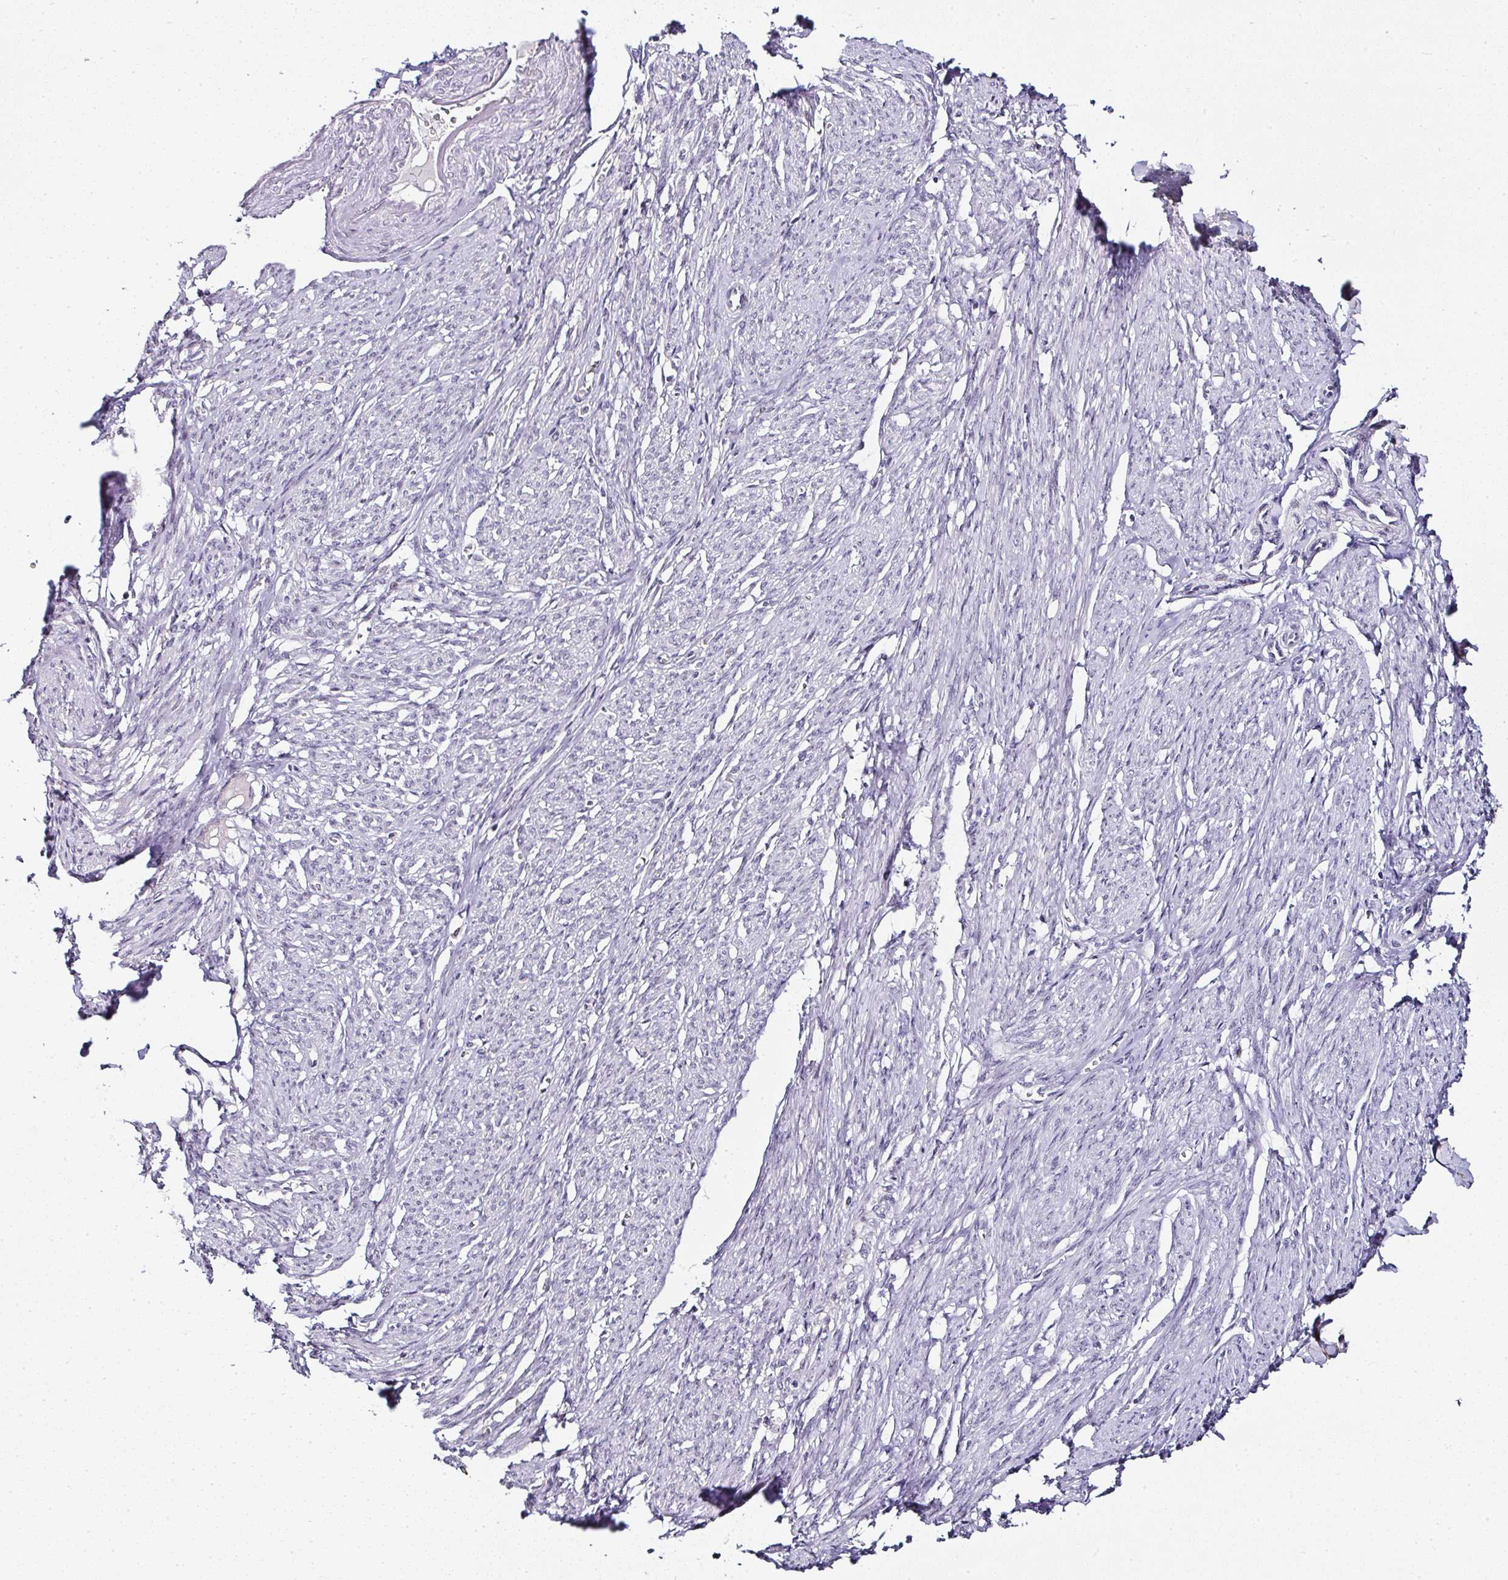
{"staining": {"intensity": "negative", "quantity": "none", "location": "none"}, "tissue": "smooth muscle", "cell_type": "Smooth muscle cells", "image_type": "normal", "snomed": [{"axis": "morphology", "description": "Normal tissue, NOS"}, {"axis": "topography", "description": "Smooth muscle"}], "caption": "A high-resolution image shows immunohistochemistry (IHC) staining of unremarkable smooth muscle, which exhibits no significant expression in smooth muscle cells. (Brightfield microscopy of DAB (3,3'-diaminobenzidine) IHC at high magnification).", "gene": "SERPINB3", "patient": {"sex": "female", "age": 65}}